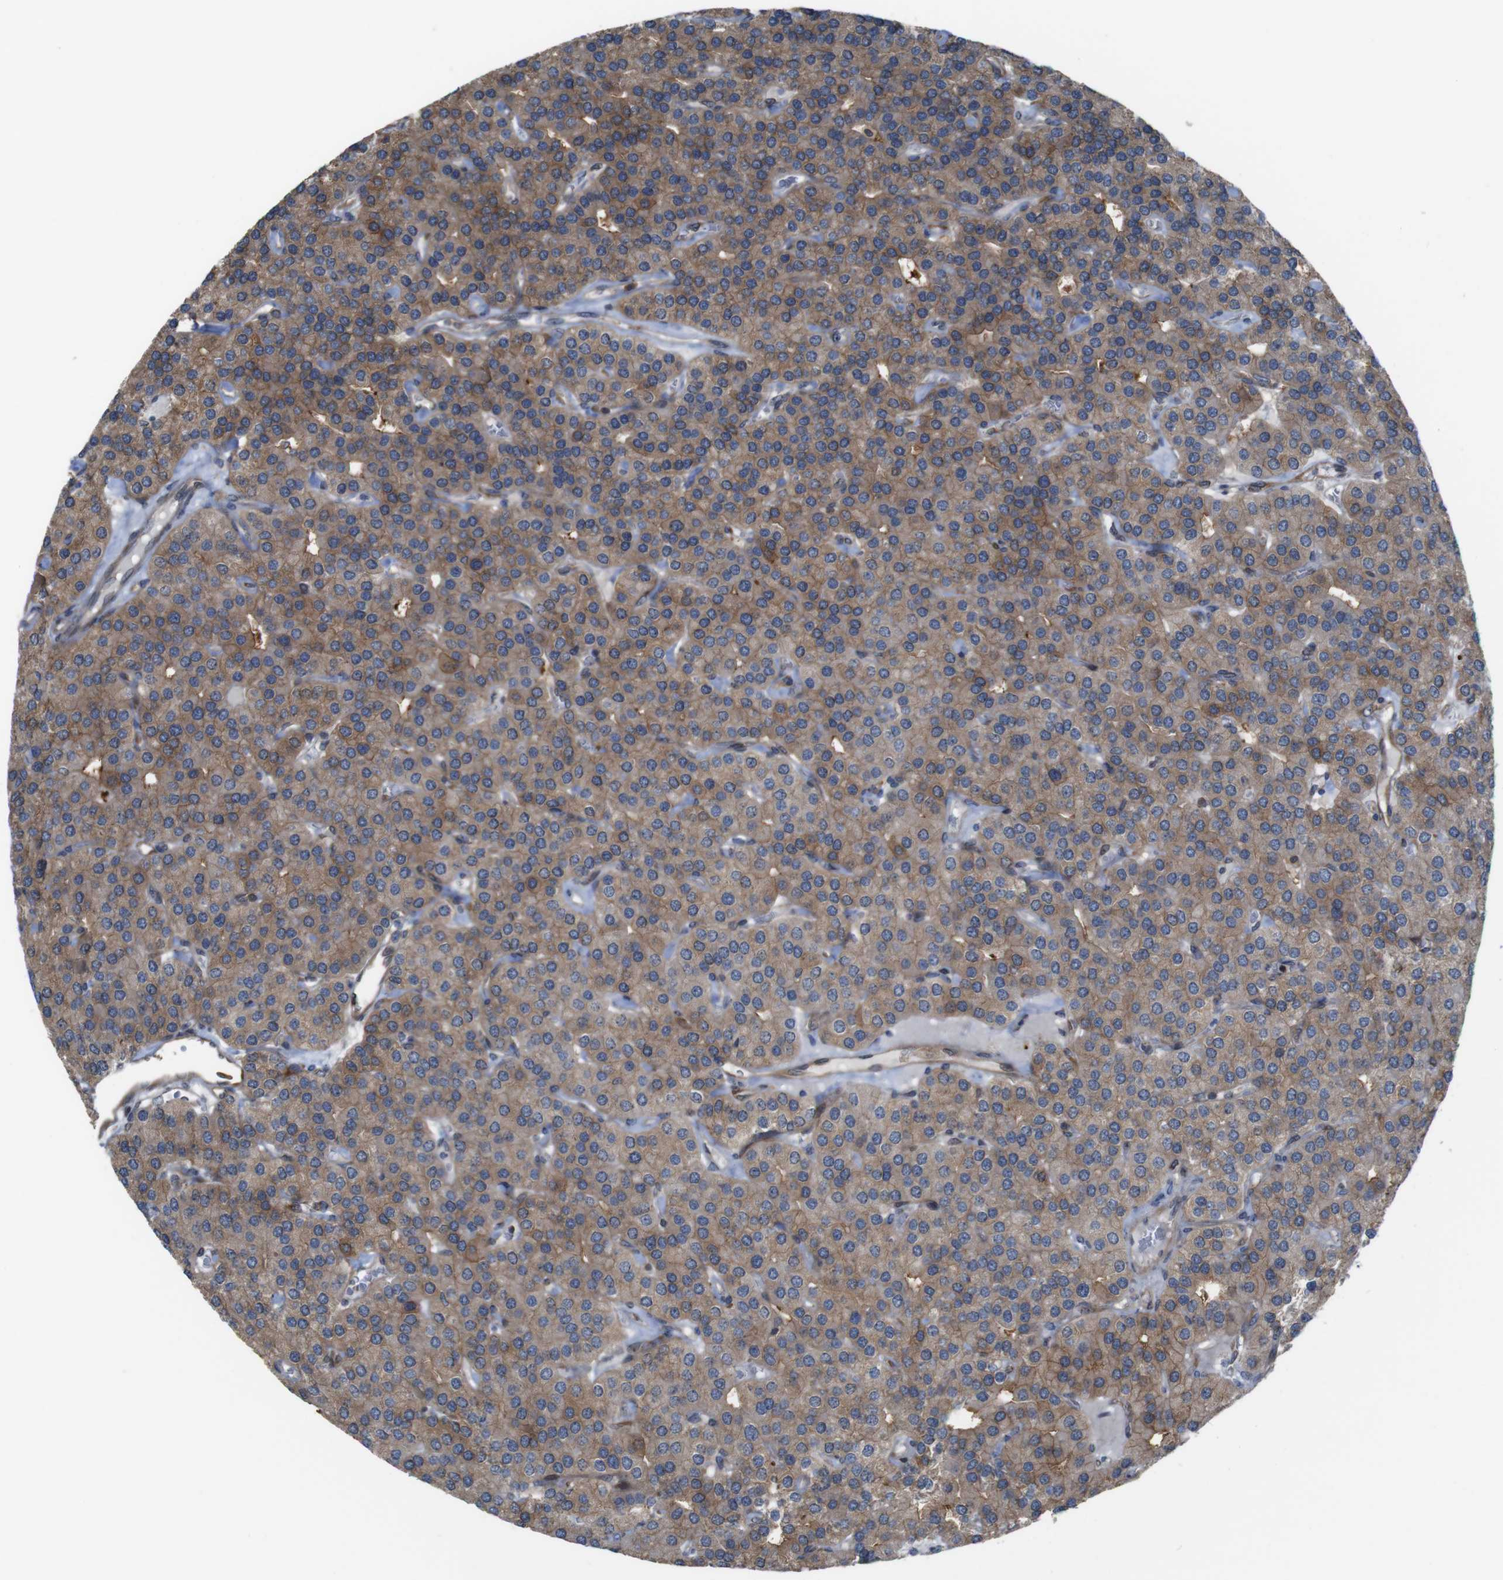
{"staining": {"intensity": "moderate", "quantity": ">75%", "location": "cytoplasmic/membranous"}, "tissue": "parathyroid gland", "cell_type": "Glandular cells", "image_type": "normal", "snomed": [{"axis": "morphology", "description": "Normal tissue, NOS"}, {"axis": "morphology", "description": "Adenoma, NOS"}, {"axis": "topography", "description": "Parathyroid gland"}], "caption": "A medium amount of moderate cytoplasmic/membranous positivity is present in about >75% of glandular cells in normal parathyroid gland.", "gene": "PCOLCE2", "patient": {"sex": "female", "age": 86}}